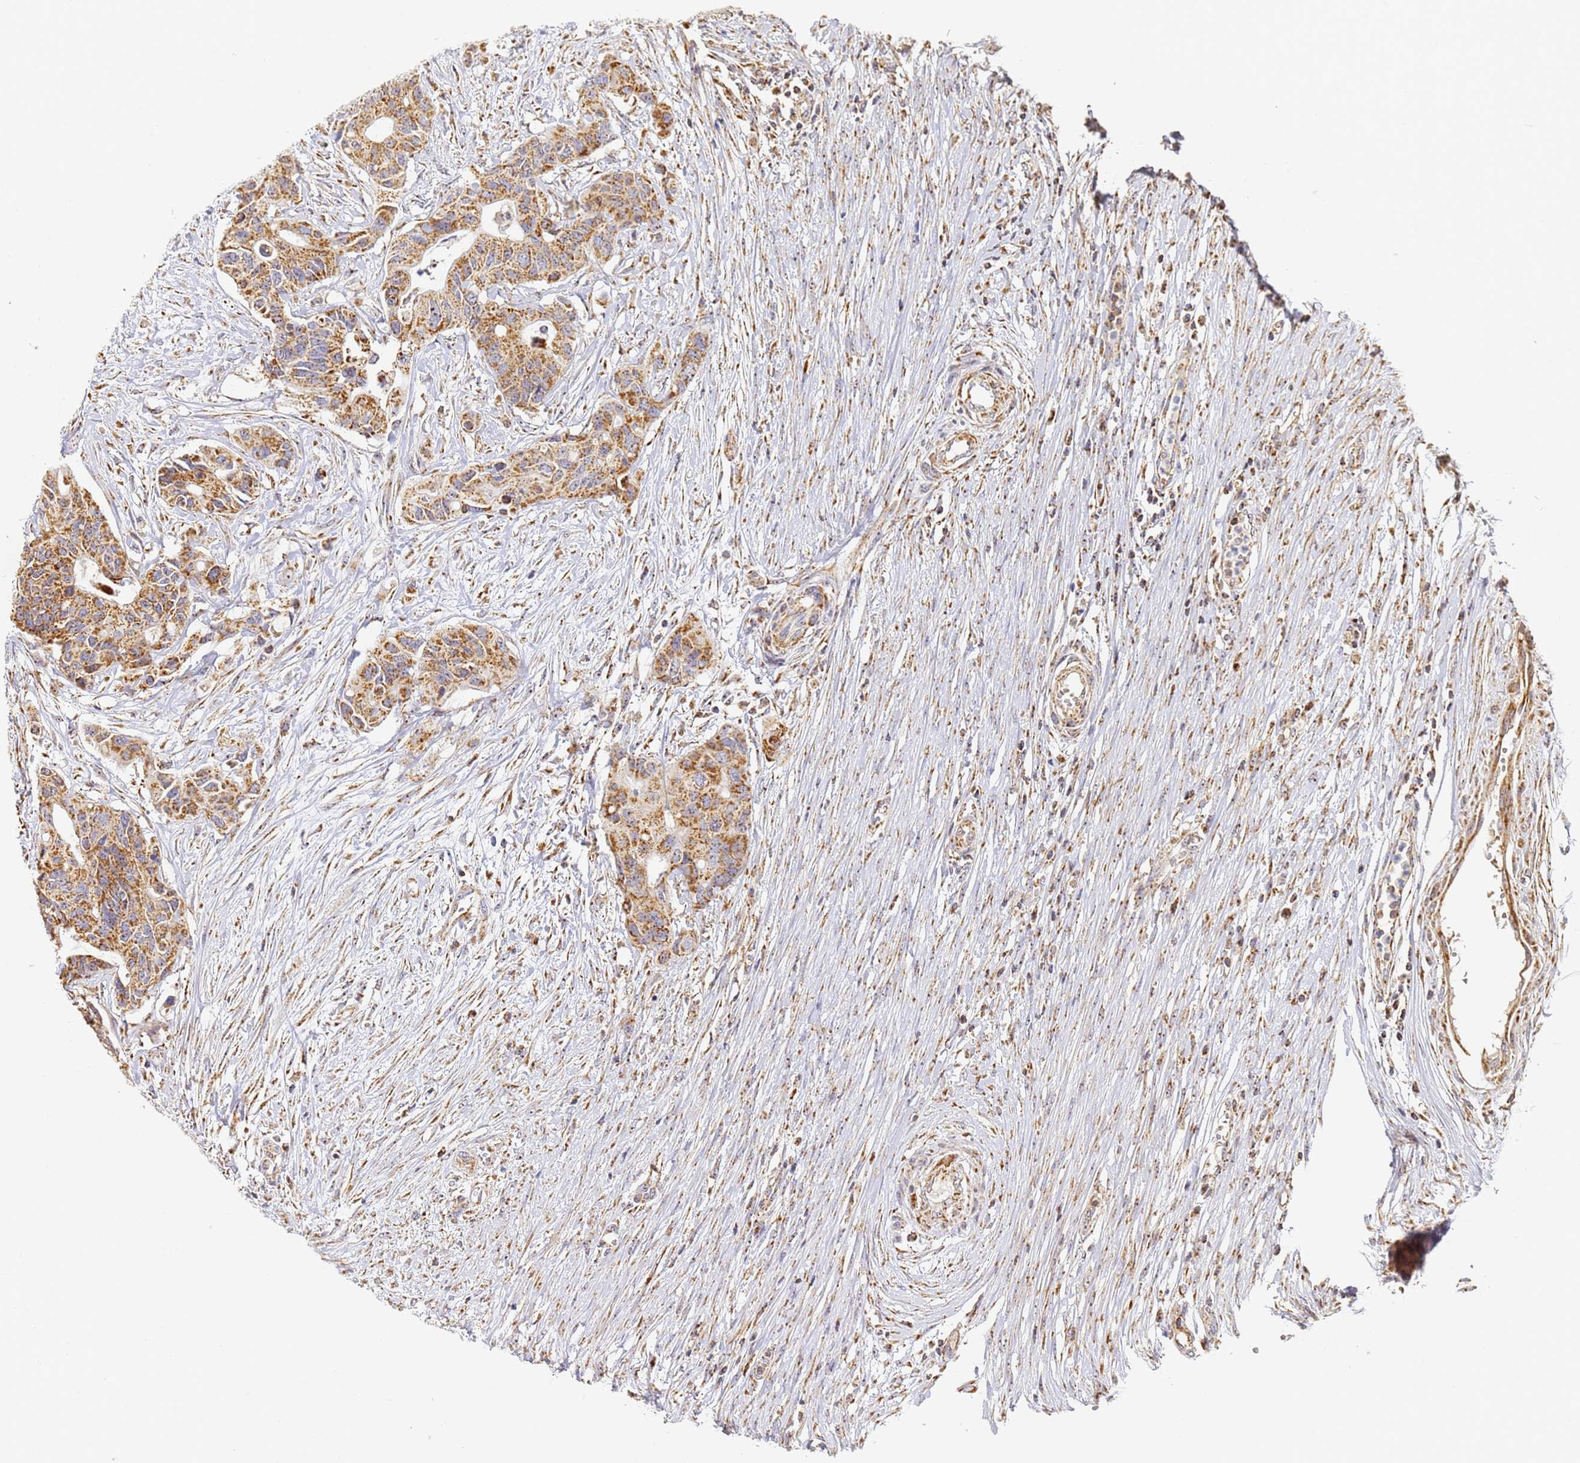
{"staining": {"intensity": "strong", "quantity": ">75%", "location": "cytoplasmic/membranous"}, "tissue": "colorectal cancer", "cell_type": "Tumor cells", "image_type": "cancer", "snomed": [{"axis": "morphology", "description": "Adenocarcinoma, NOS"}, {"axis": "topography", "description": "Colon"}], "caption": "An image of human colorectal cancer stained for a protein exhibits strong cytoplasmic/membranous brown staining in tumor cells. Nuclei are stained in blue.", "gene": "FRG2C", "patient": {"sex": "male", "age": 77}}